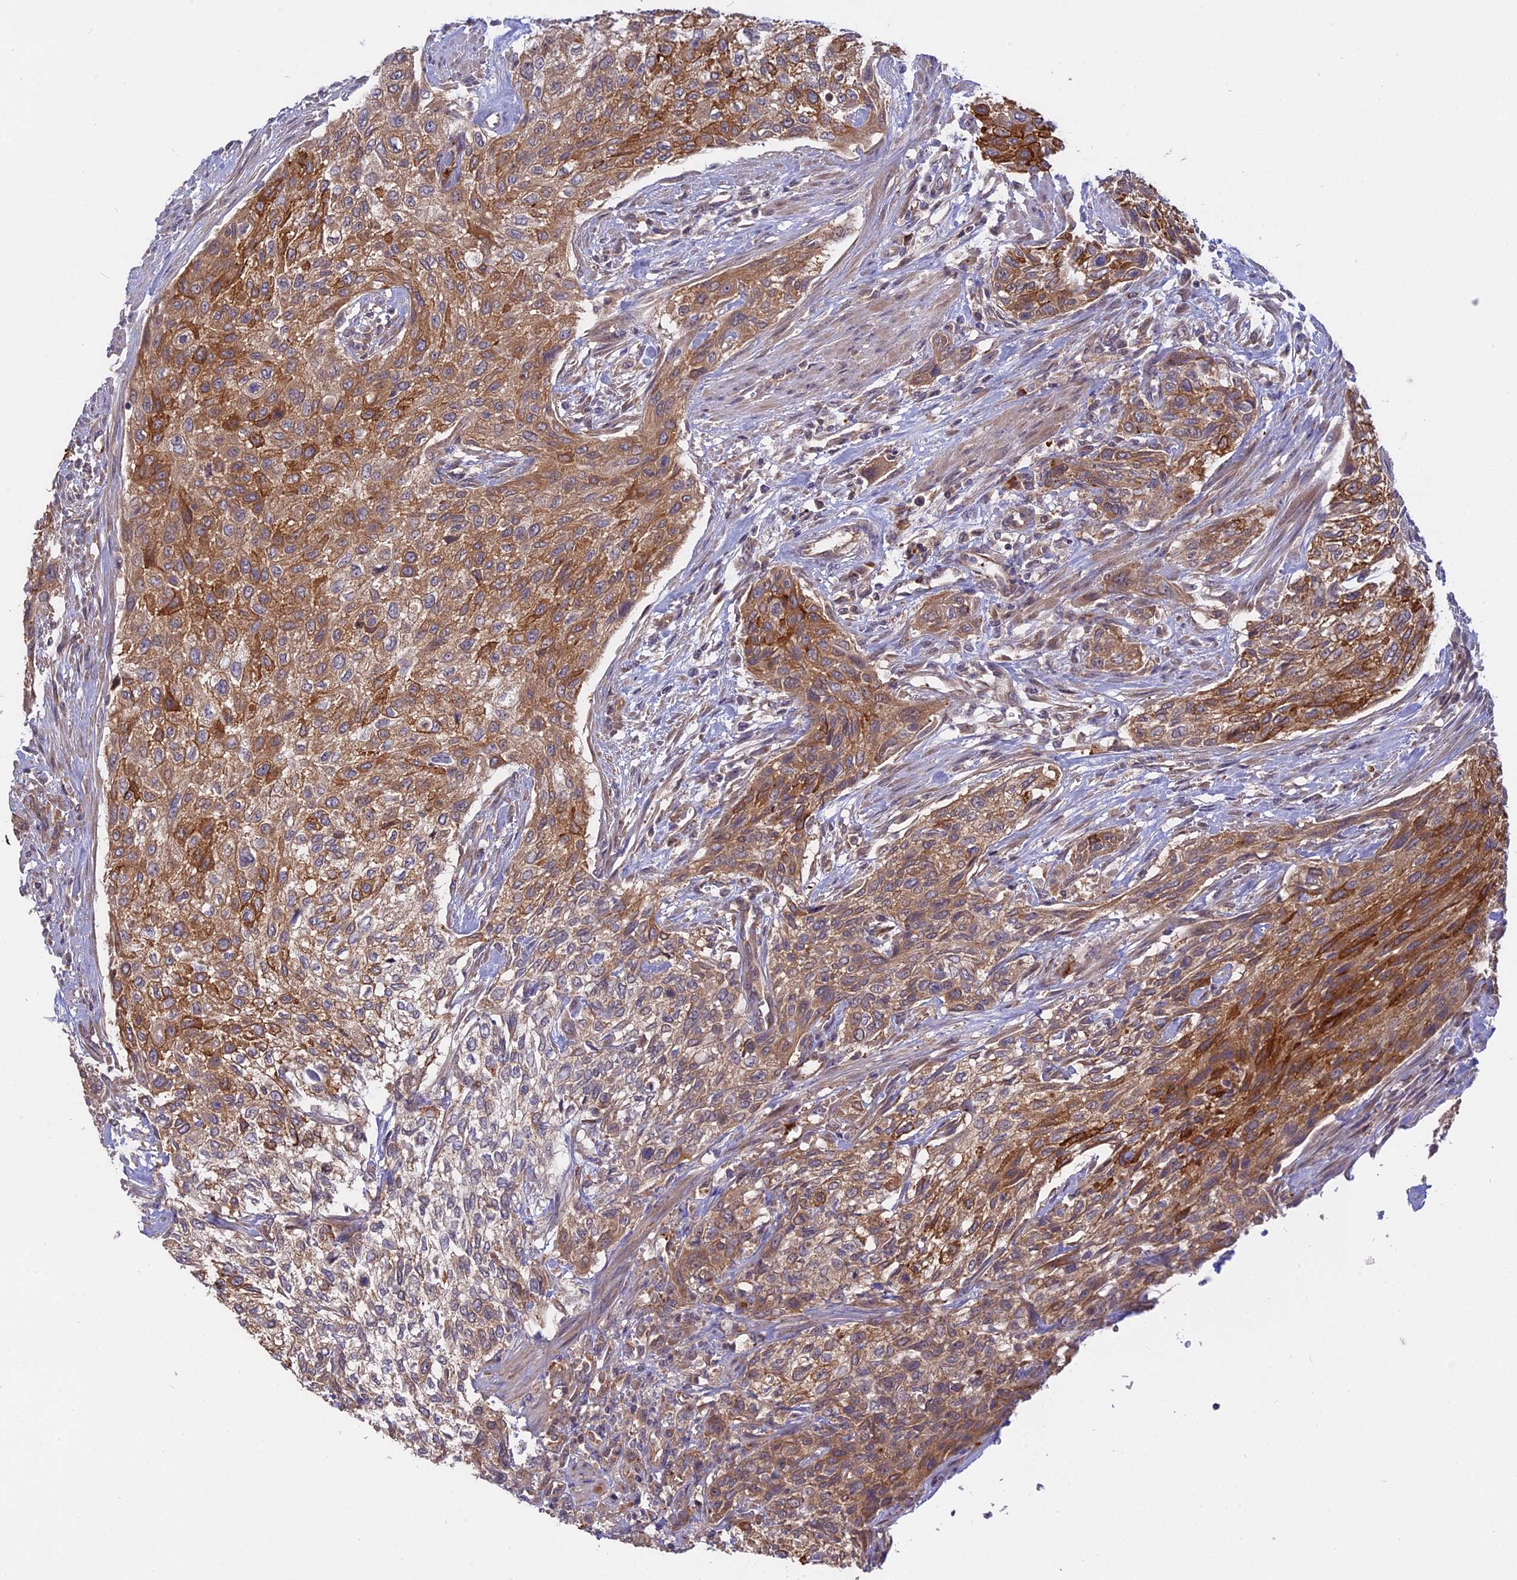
{"staining": {"intensity": "moderate", "quantity": ">75%", "location": "cytoplasmic/membranous"}, "tissue": "urothelial cancer", "cell_type": "Tumor cells", "image_type": "cancer", "snomed": [{"axis": "morphology", "description": "Urothelial carcinoma, High grade"}, {"axis": "topography", "description": "Urinary bladder"}], "caption": "Urothelial cancer tissue displays moderate cytoplasmic/membranous staining in approximately >75% of tumor cells", "gene": "IL21R", "patient": {"sex": "male", "age": 35}}